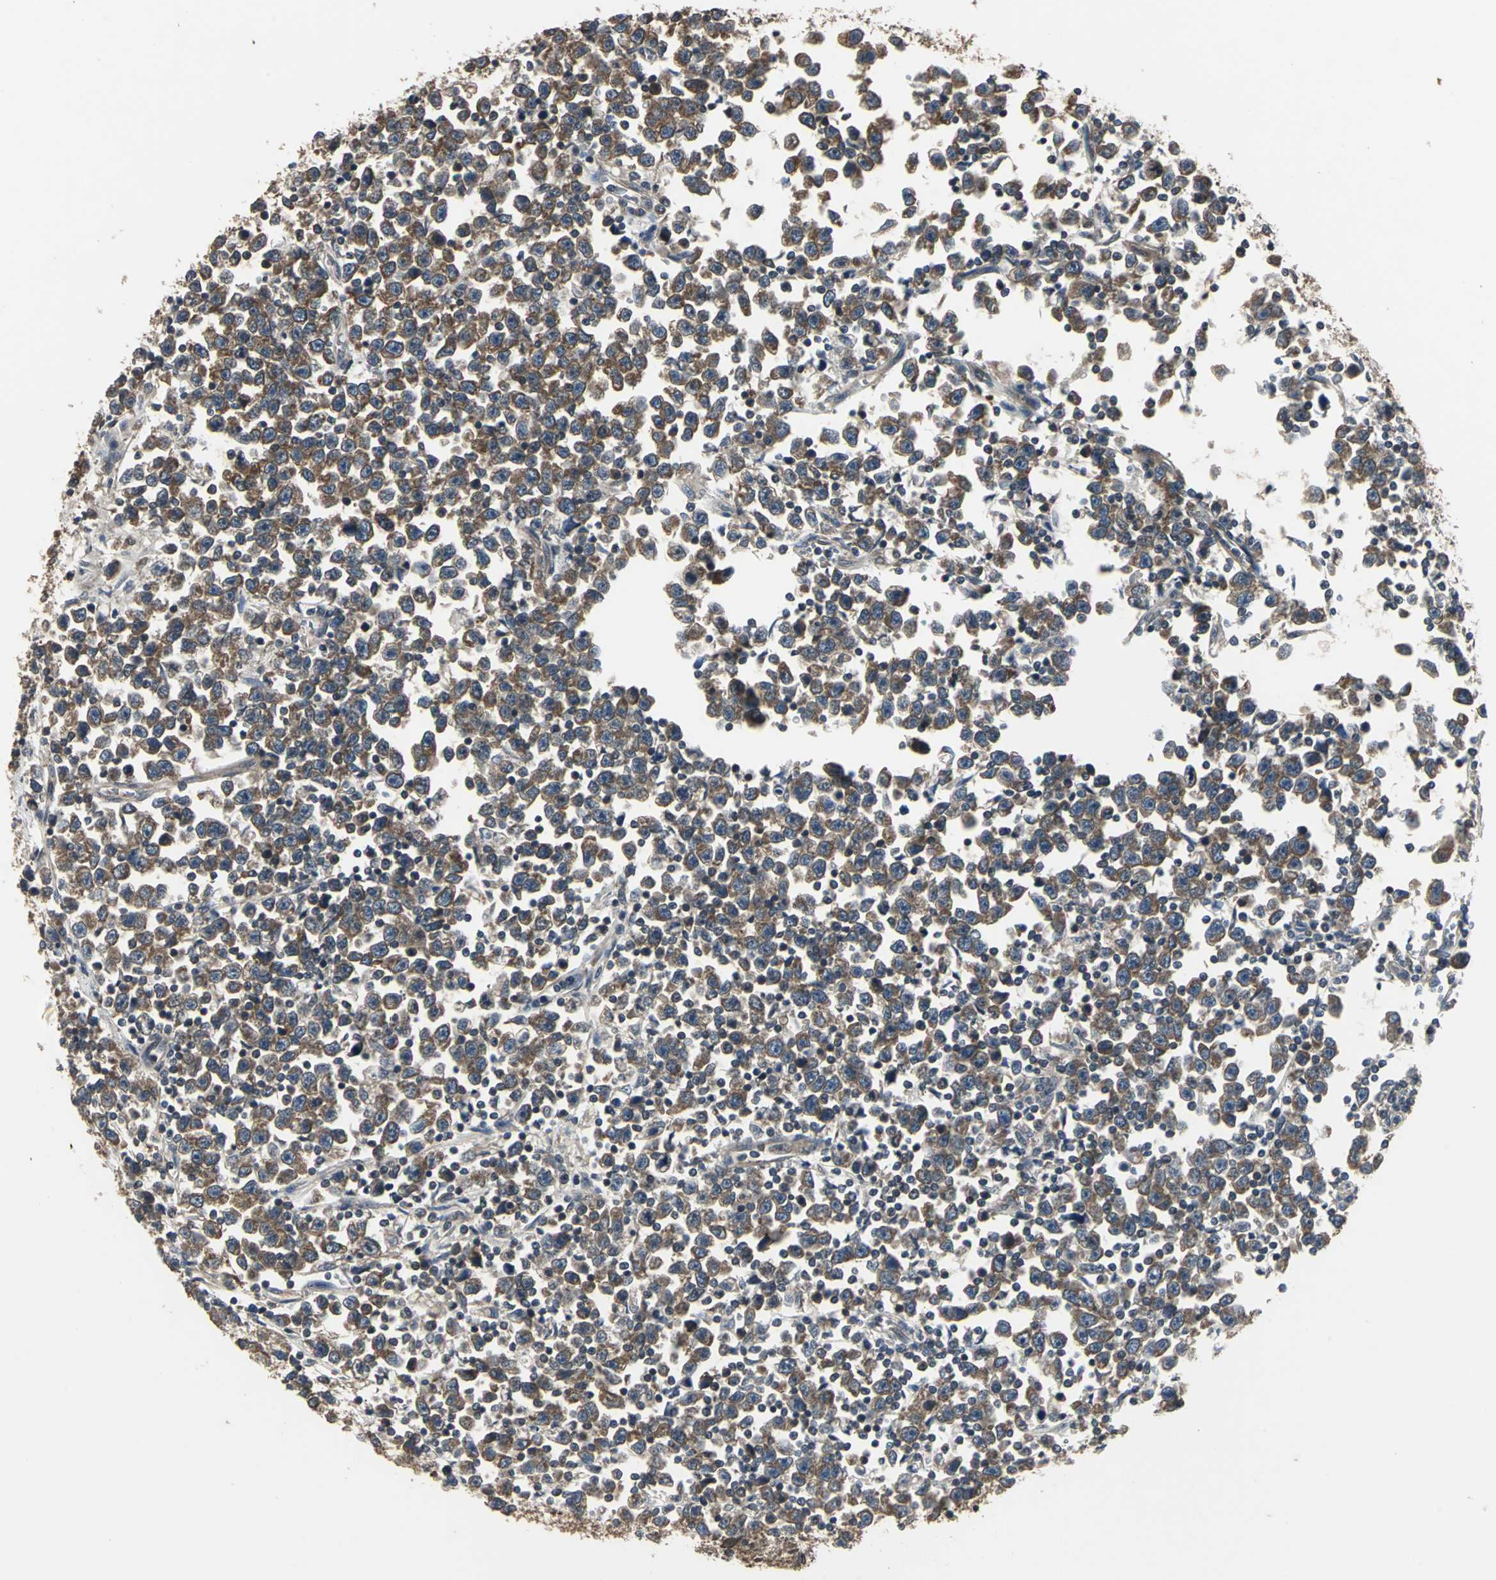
{"staining": {"intensity": "strong", "quantity": ">75%", "location": "cytoplasmic/membranous"}, "tissue": "testis cancer", "cell_type": "Tumor cells", "image_type": "cancer", "snomed": [{"axis": "morphology", "description": "Seminoma, NOS"}, {"axis": "topography", "description": "Testis"}], "caption": "This photomicrograph exhibits immunohistochemistry staining of testis seminoma, with high strong cytoplasmic/membranous staining in about >75% of tumor cells.", "gene": "PFDN1", "patient": {"sex": "male", "age": 43}}